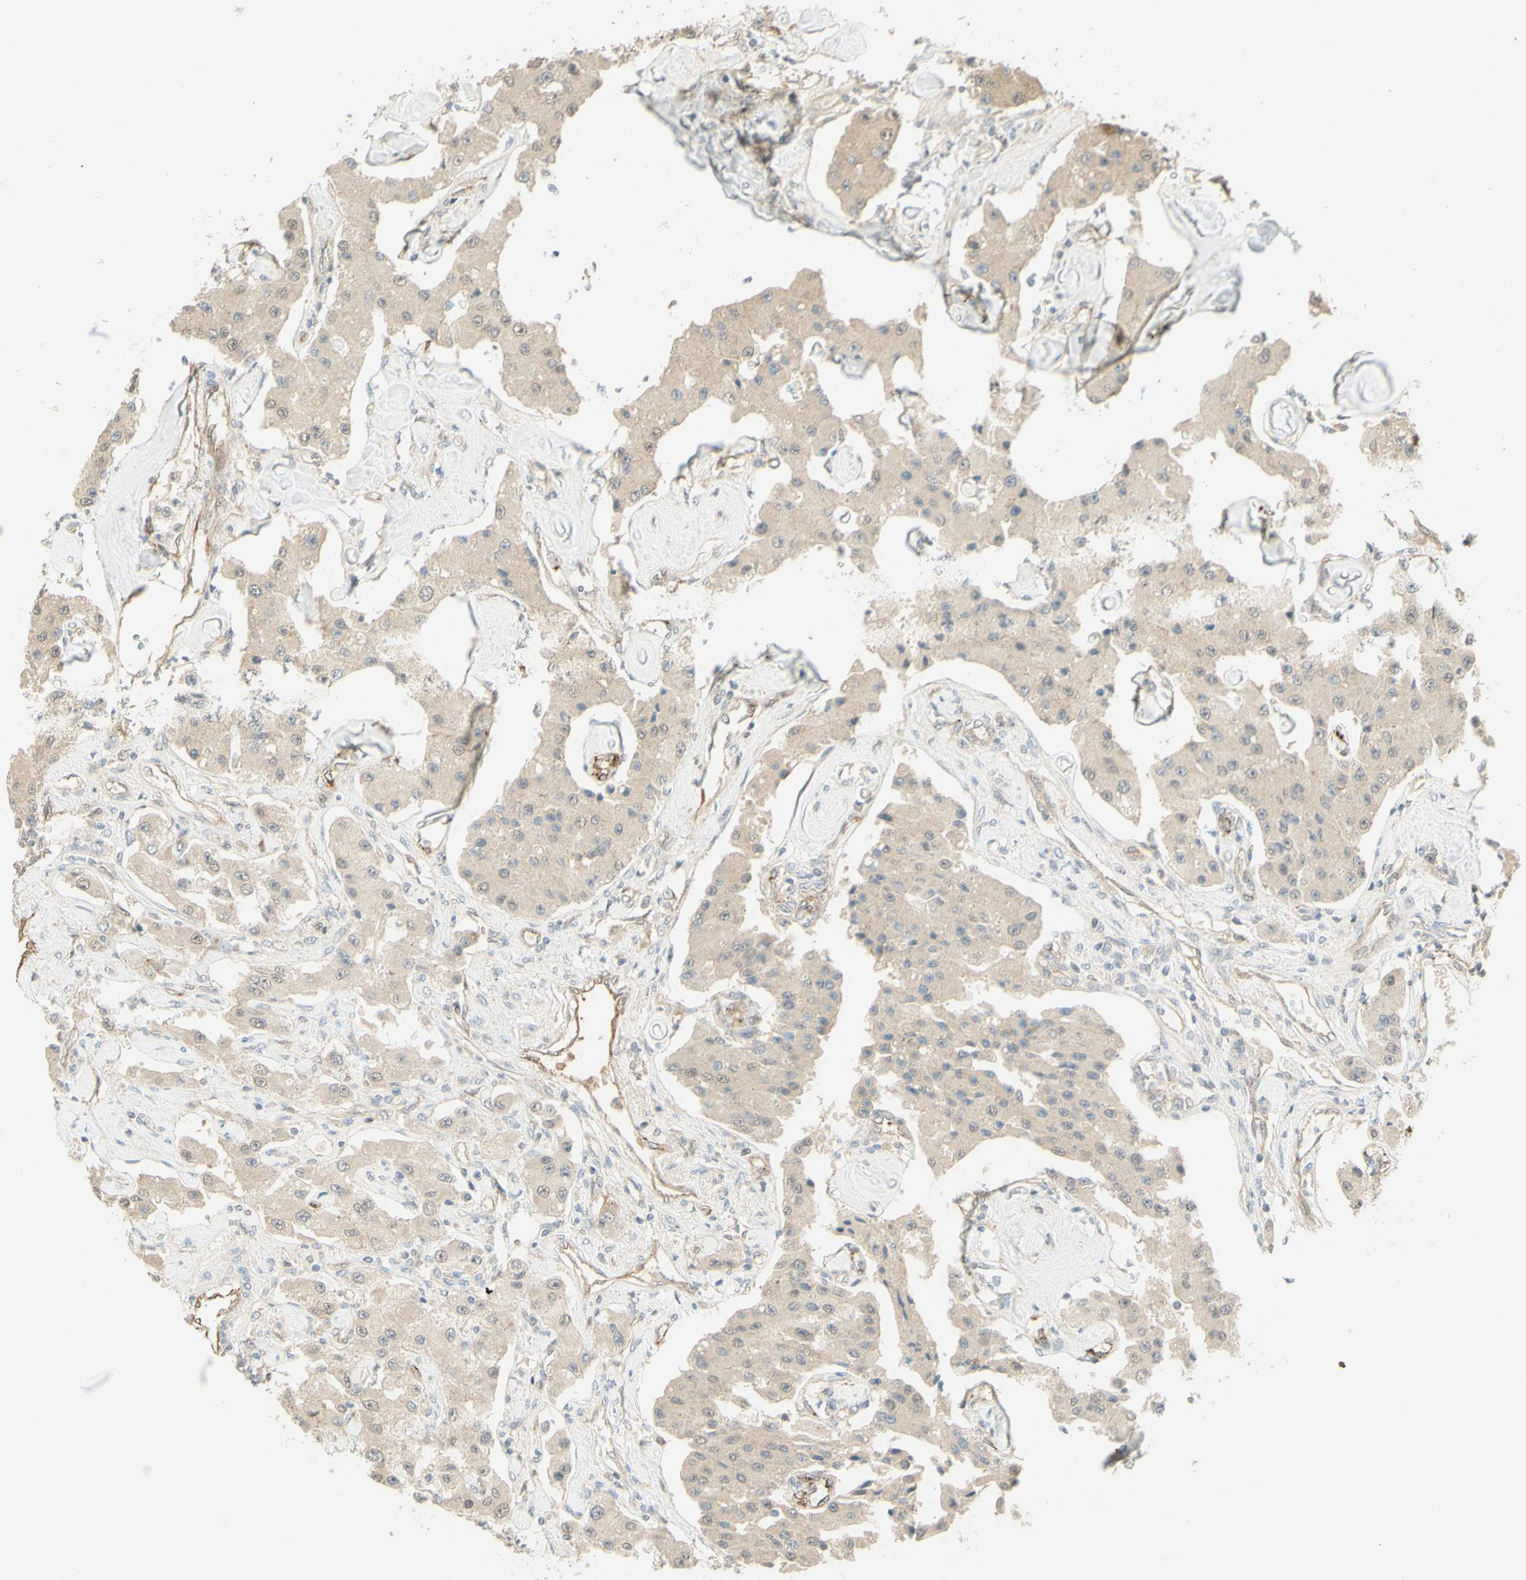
{"staining": {"intensity": "weak", "quantity": ">75%", "location": "cytoplasmic/membranous"}, "tissue": "carcinoid", "cell_type": "Tumor cells", "image_type": "cancer", "snomed": [{"axis": "morphology", "description": "Carcinoid, malignant, NOS"}, {"axis": "topography", "description": "Pancreas"}], "caption": "Brown immunohistochemical staining in carcinoid shows weak cytoplasmic/membranous expression in approximately >75% of tumor cells.", "gene": "ANGPT2", "patient": {"sex": "male", "age": 41}}